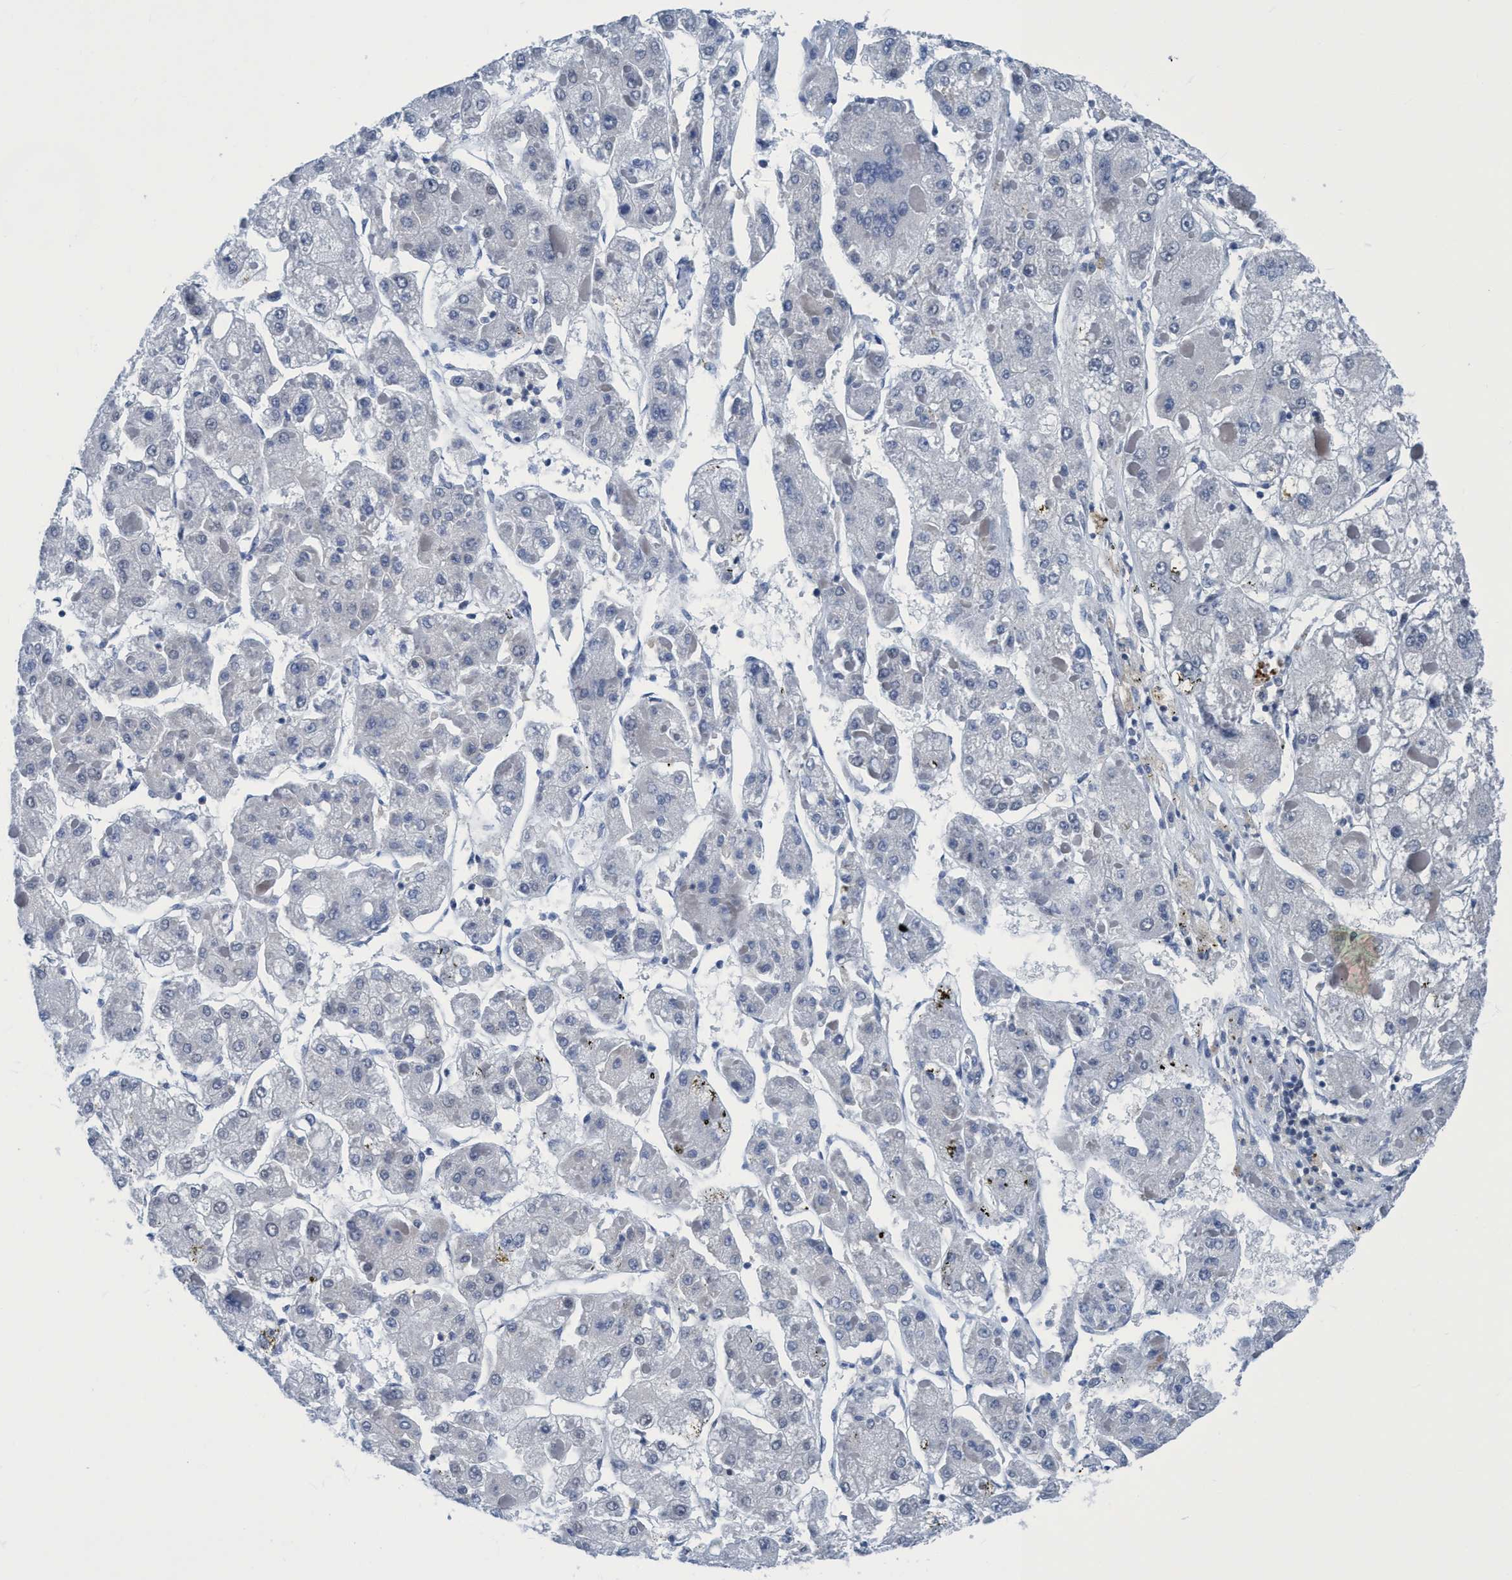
{"staining": {"intensity": "negative", "quantity": "none", "location": "none"}, "tissue": "liver cancer", "cell_type": "Tumor cells", "image_type": "cancer", "snomed": [{"axis": "morphology", "description": "Carcinoma, Hepatocellular, NOS"}, {"axis": "topography", "description": "Liver"}], "caption": "The photomicrograph reveals no significant positivity in tumor cells of liver cancer. (IHC, brightfield microscopy, high magnification).", "gene": "DNAI1", "patient": {"sex": "female", "age": 73}}